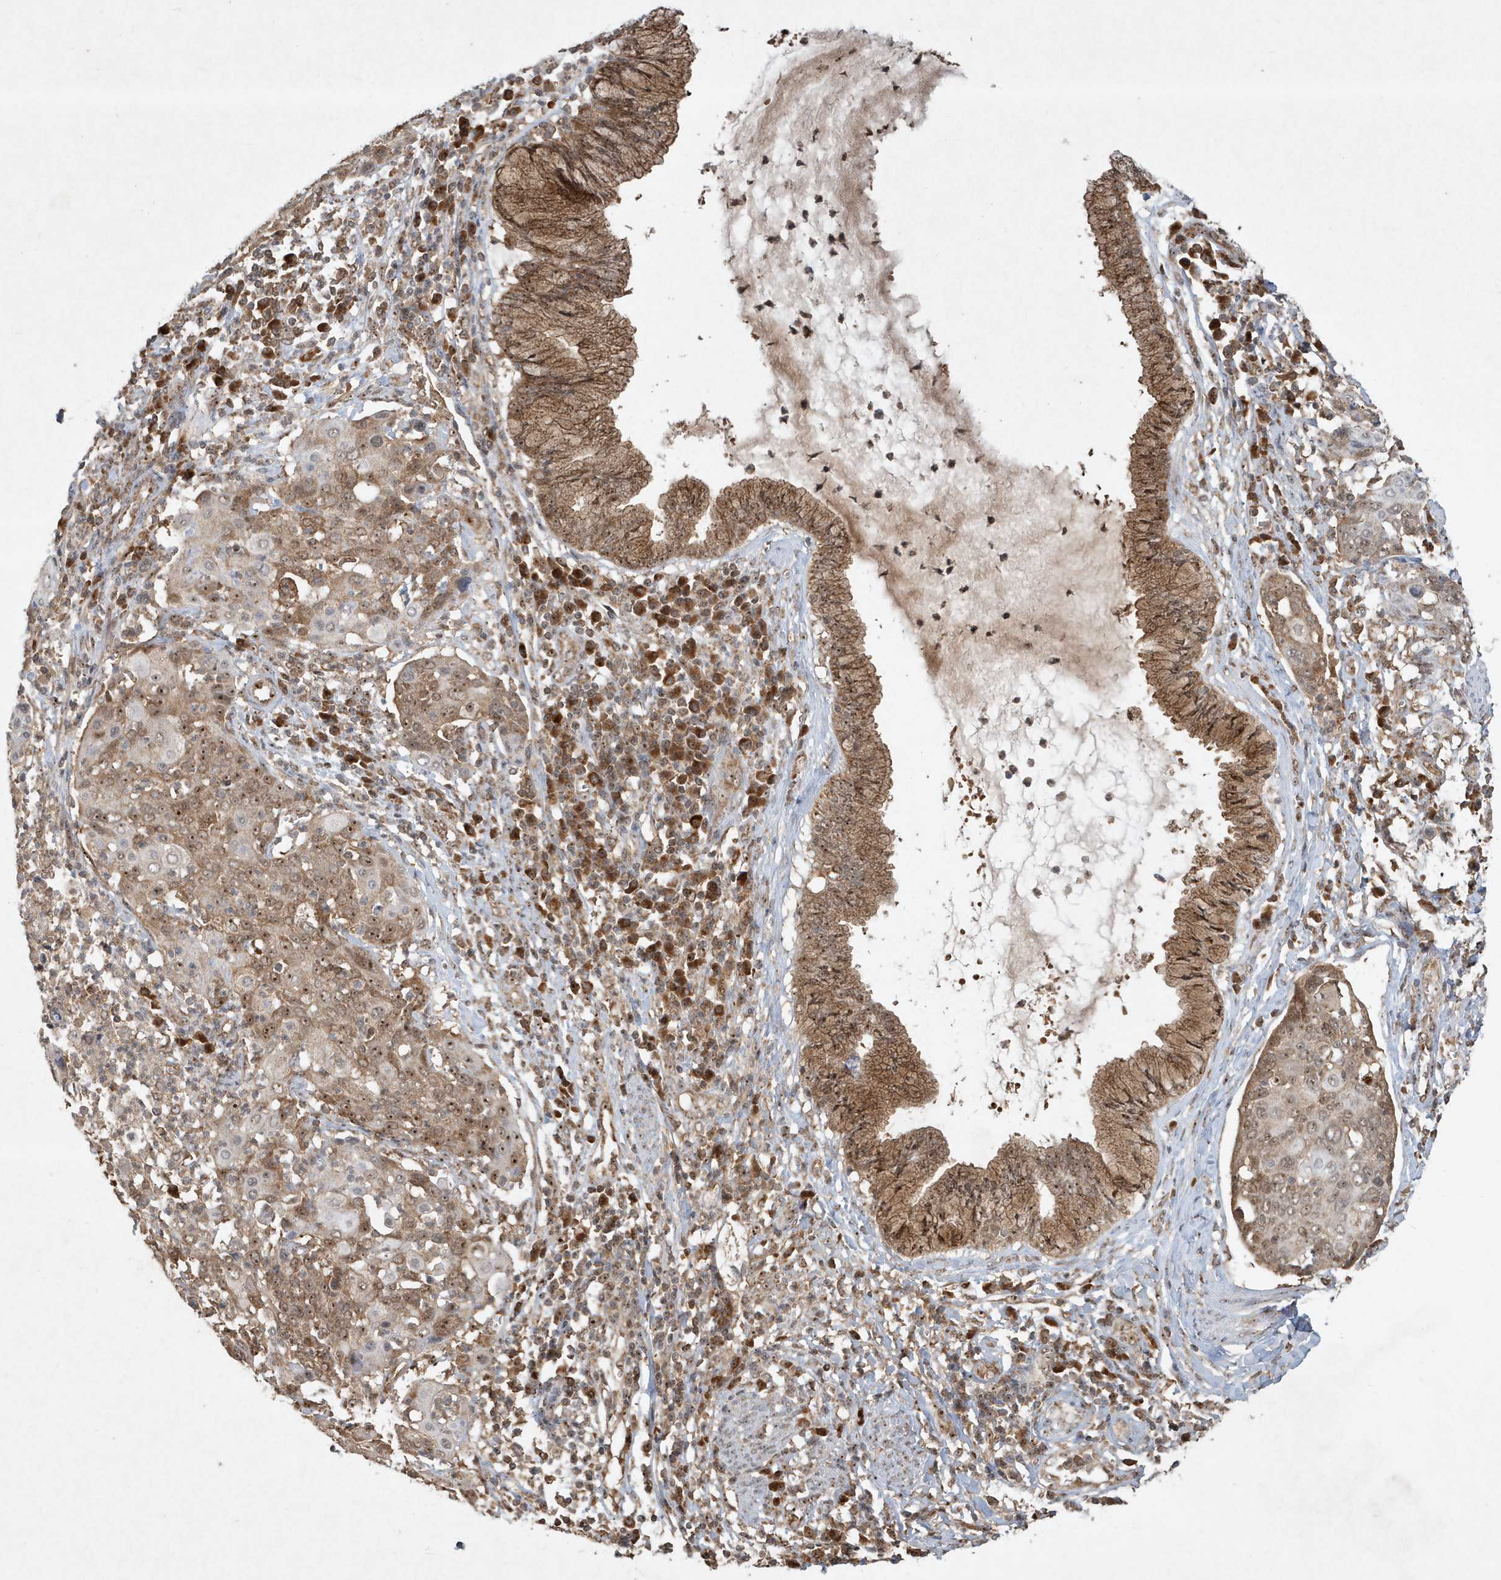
{"staining": {"intensity": "moderate", "quantity": ">75%", "location": "cytoplasmic/membranous,nuclear"}, "tissue": "cervical cancer", "cell_type": "Tumor cells", "image_type": "cancer", "snomed": [{"axis": "morphology", "description": "Squamous cell carcinoma, NOS"}, {"axis": "topography", "description": "Cervix"}], "caption": "Immunohistochemical staining of human cervical cancer (squamous cell carcinoma) displays moderate cytoplasmic/membranous and nuclear protein expression in approximately >75% of tumor cells. Using DAB (brown) and hematoxylin (blue) stains, captured at high magnification using brightfield microscopy.", "gene": "ABCB9", "patient": {"sex": "female", "age": 40}}